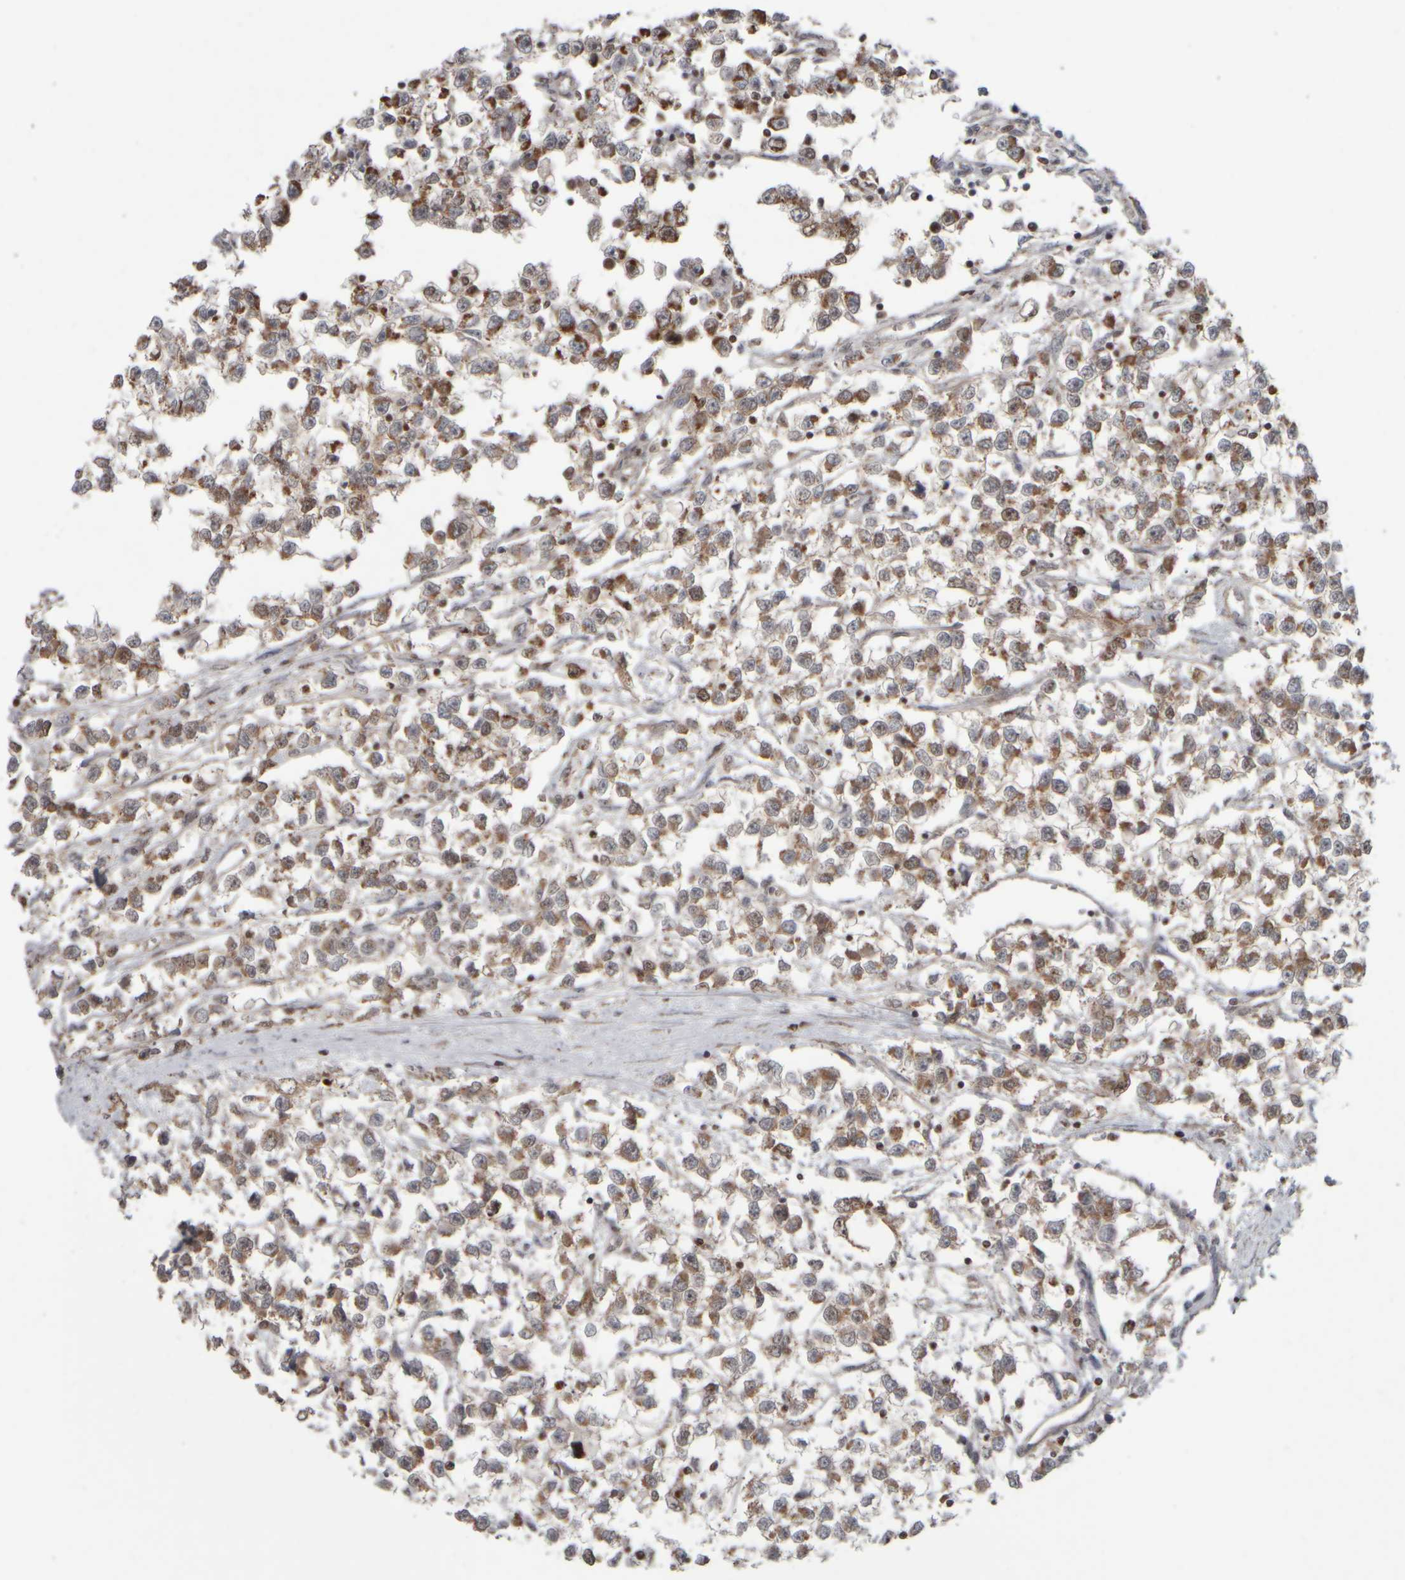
{"staining": {"intensity": "moderate", "quantity": ">75%", "location": "cytoplasmic/membranous"}, "tissue": "testis cancer", "cell_type": "Tumor cells", "image_type": "cancer", "snomed": [{"axis": "morphology", "description": "Seminoma, NOS"}, {"axis": "morphology", "description": "Carcinoma, Embryonal, NOS"}, {"axis": "topography", "description": "Testis"}], "caption": "There is medium levels of moderate cytoplasmic/membranous positivity in tumor cells of testis cancer, as demonstrated by immunohistochemical staining (brown color).", "gene": "CWC27", "patient": {"sex": "male", "age": 51}}